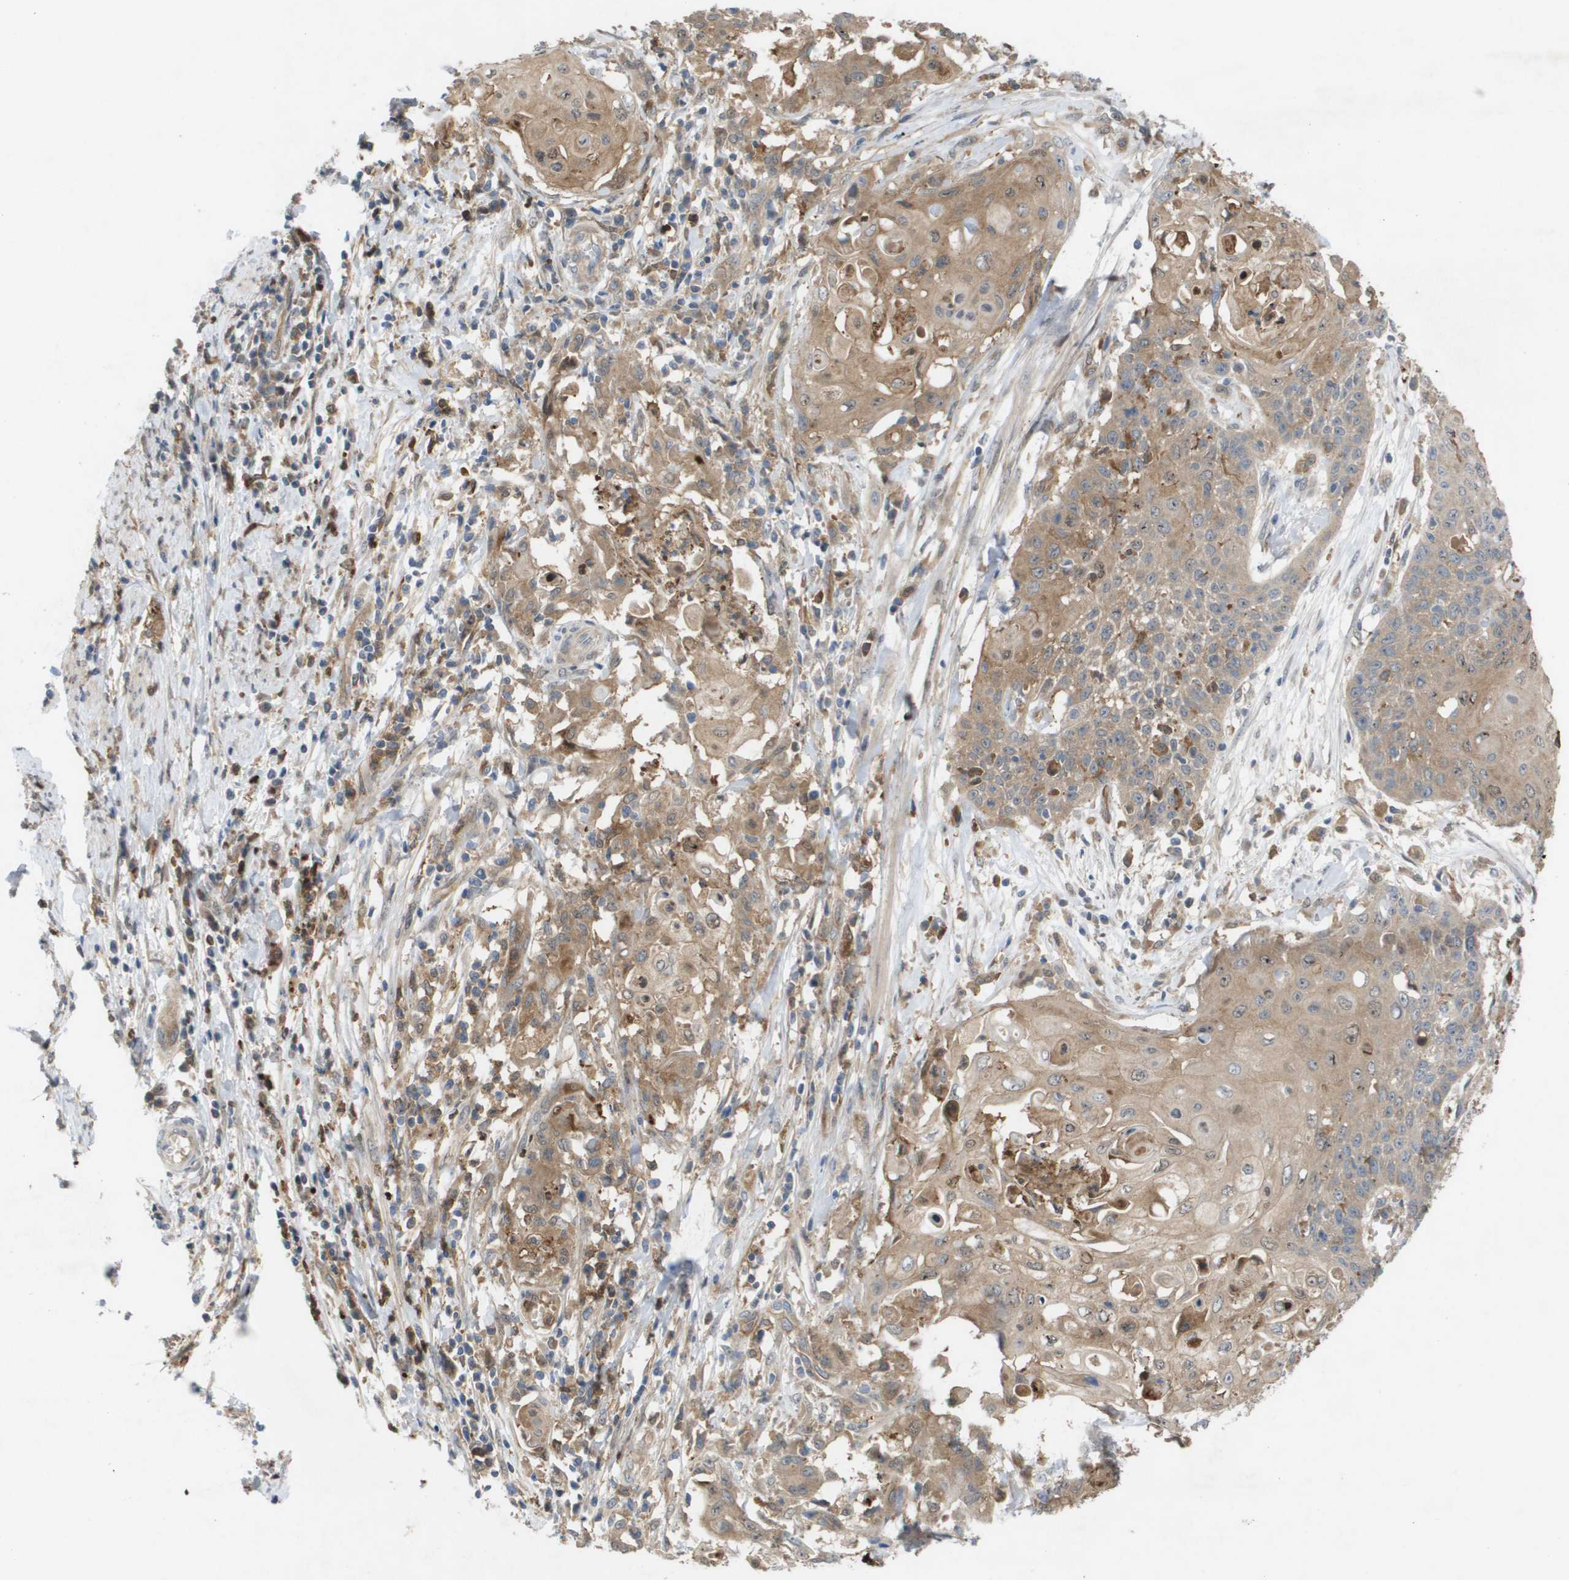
{"staining": {"intensity": "moderate", "quantity": ">75%", "location": "cytoplasmic/membranous"}, "tissue": "cervical cancer", "cell_type": "Tumor cells", "image_type": "cancer", "snomed": [{"axis": "morphology", "description": "Squamous cell carcinoma, NOS"}, {"axis": "topography", "description": "Cervix"}], "caption": "Tumor cells demonstrate moderate cytoplasmic/membranous expression in about >75% of cells in cervical squamous cell carcinoma. The protein of interest is shown in brown color, while the nuclei are stained blue.", "gene": "PALD1", "patient": {"sex": "female", "age": 39}}